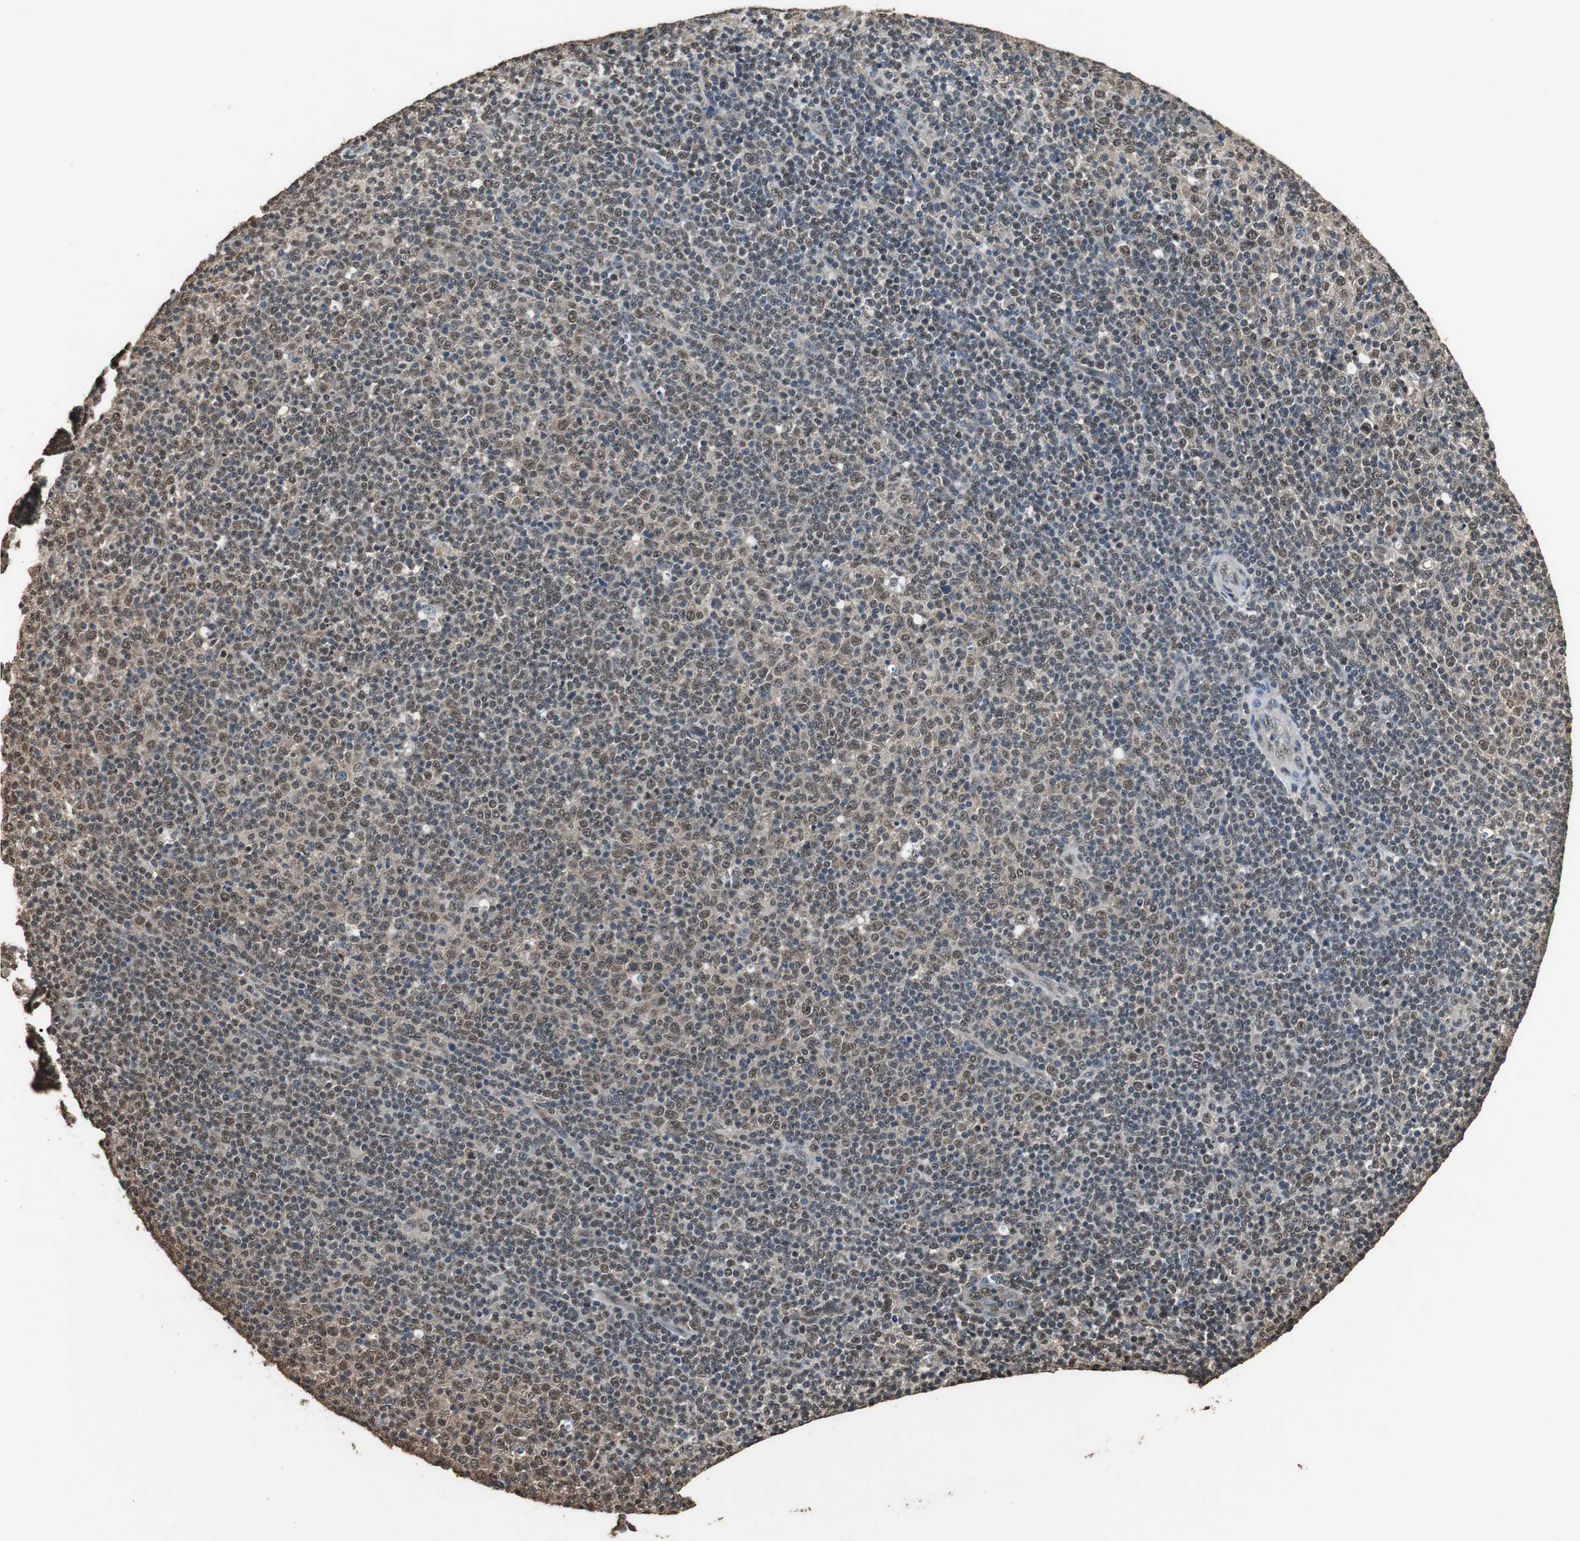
{"staining": {"intensity": "moderate", "quantity": "25%-75%", "location": "cytoplasmic/membranous,nuclear"}, "tissue": "lymphoma", "cell_type": "Tumor cells", "image_type": "cancer", "snomed": [{"axis": "morphology", "description": "Malignant lymphoma, non-Hodgkin's type, Low grade"}, {"axis": "topography", "description": "Lymph node"}], "caption": "Moderate cytoplasmic/membranous and nuclear positivity for a protein is appreciated in about 25%-75% of tumor cells of low-grade malignant lymphoma, non-Hodgkin's type using IHC.", "gene": "PPP1R13B", "patient": {"sex": "male", "age": 70}}